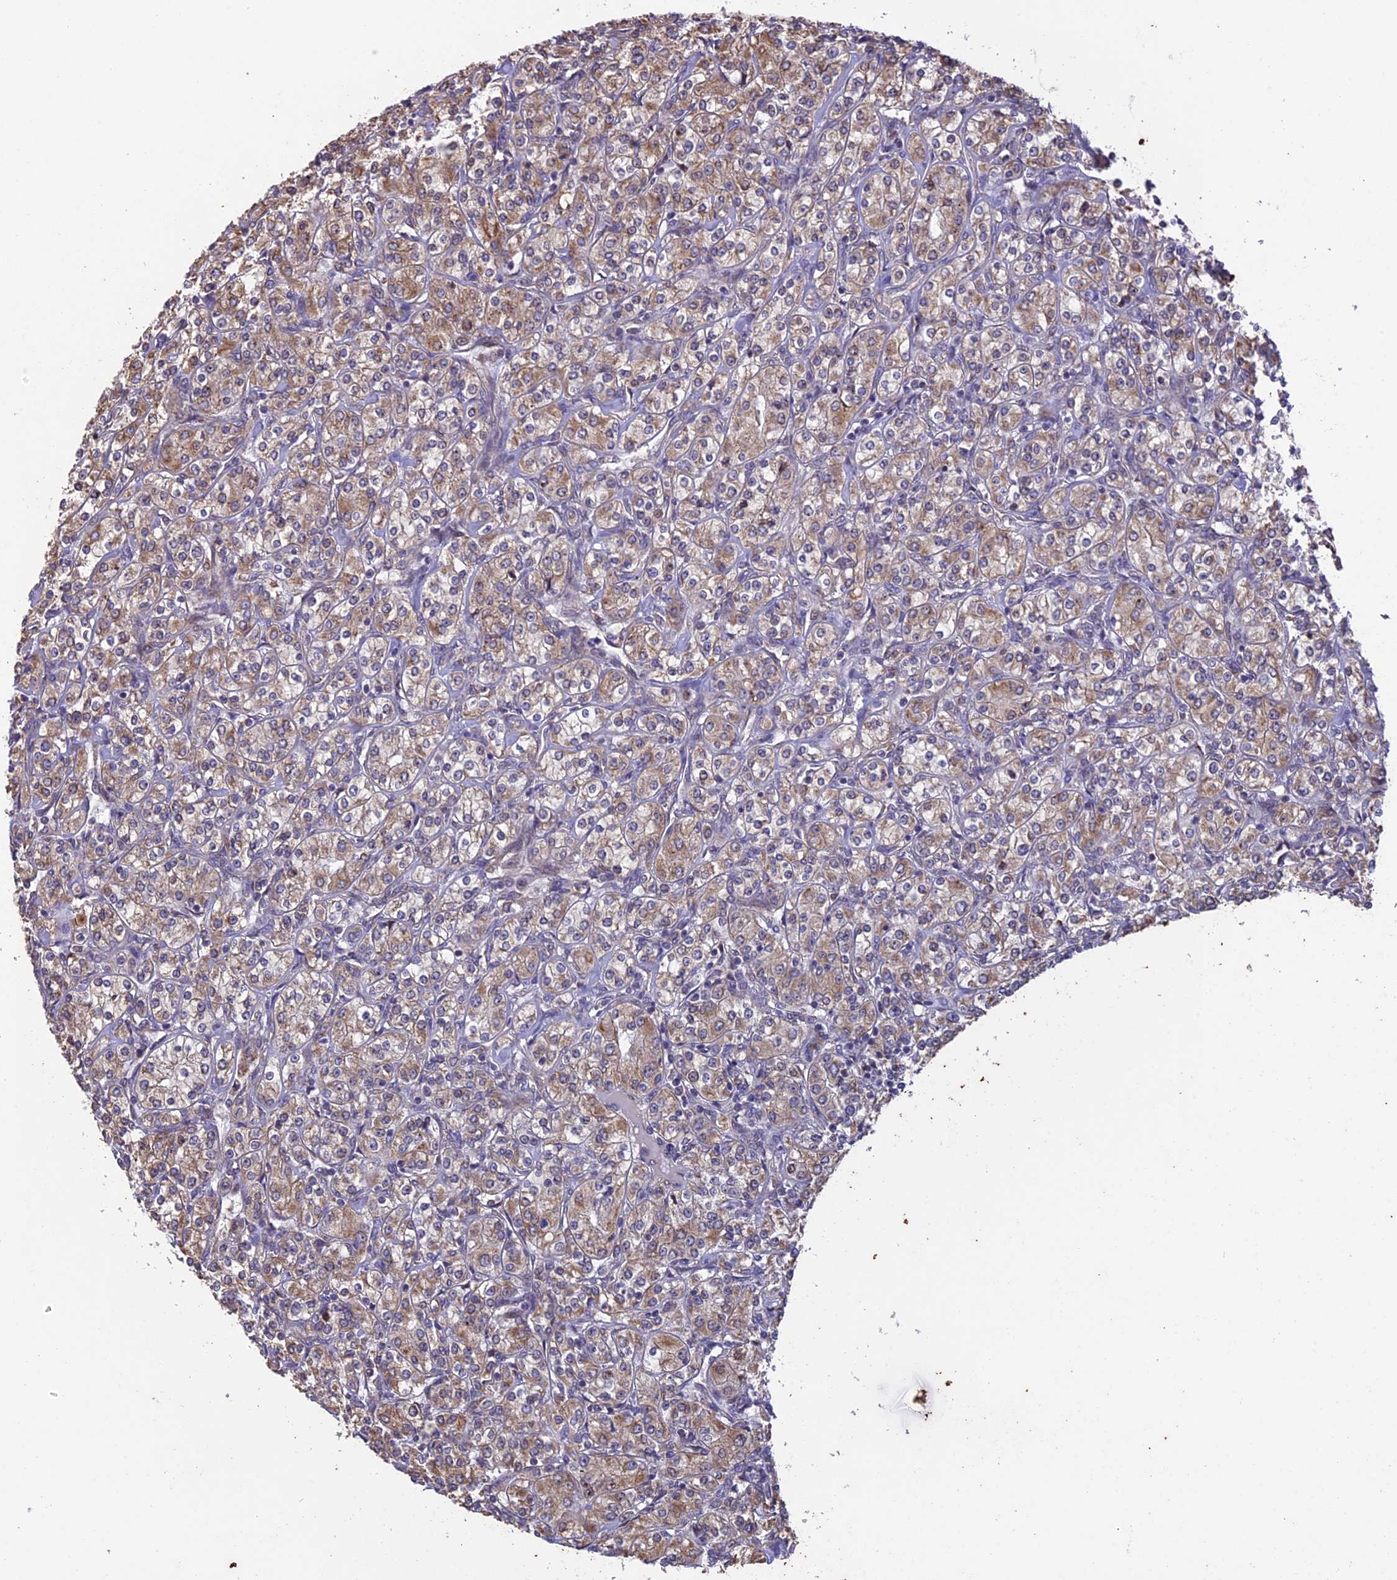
{"staining": {"intensity": "weak", "quantity": ">75%", "location": "cytoplasmic/membranous"}, "tissue": "renal cancer", "cell_type": "Tumor cells", "image_type": "cancer", "snomed": [{"axis": "morphology", "description": "Adenocarcinoma, NOS"}, {"axis": "topography", "description": "Kidney"}], "caption": "Human renal cancer (adenocarcinoma) stained with a protein marker demonstrates weak staining in tumor cells.", "gene": "DMRTA2", "patient": {"sex": "male", "age": 77}}